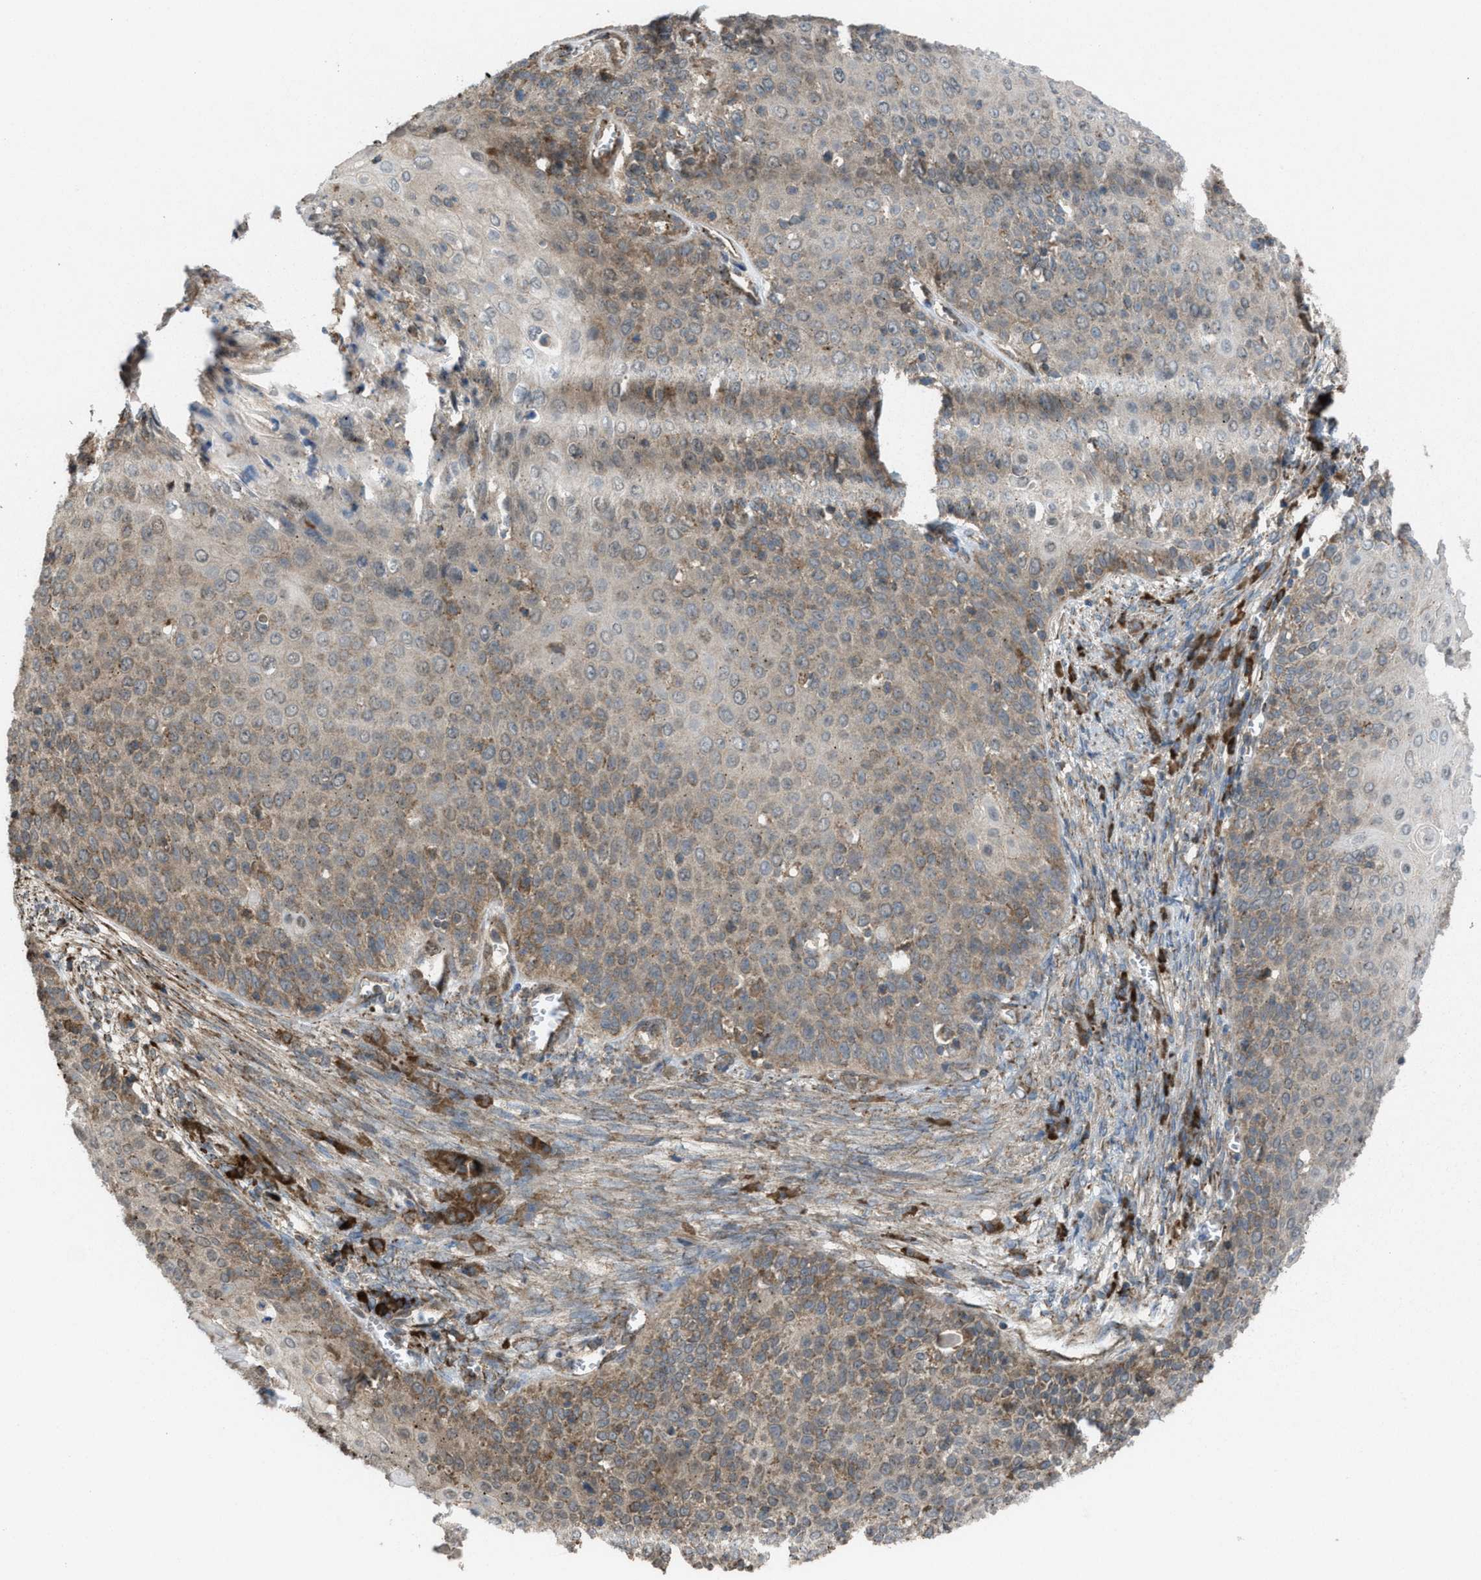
{"staining": {"intensity": "moderate", "quantity": ">75%", "location": "cytoplasmic/membranous"}, "tissue": "cervical cancer", "cell_type": "Tumor cells", "image_type": "cancer", "snomed": [{"axis": "morphology", "description": "Squamous cell carcinoma, NOS"}, {"axis": "topography", "description": "Cervix"}], "caption": "Protein staining of squamous cell carcinoma (cervical) tissue displays moderate cytoplasmic/membranous staining in about >75% of tumor cells. (Brightfield microscopy of DAB IHC at high magnification).", "gene": "PLAA", "patient": {"sex": "female", "age": 39}}